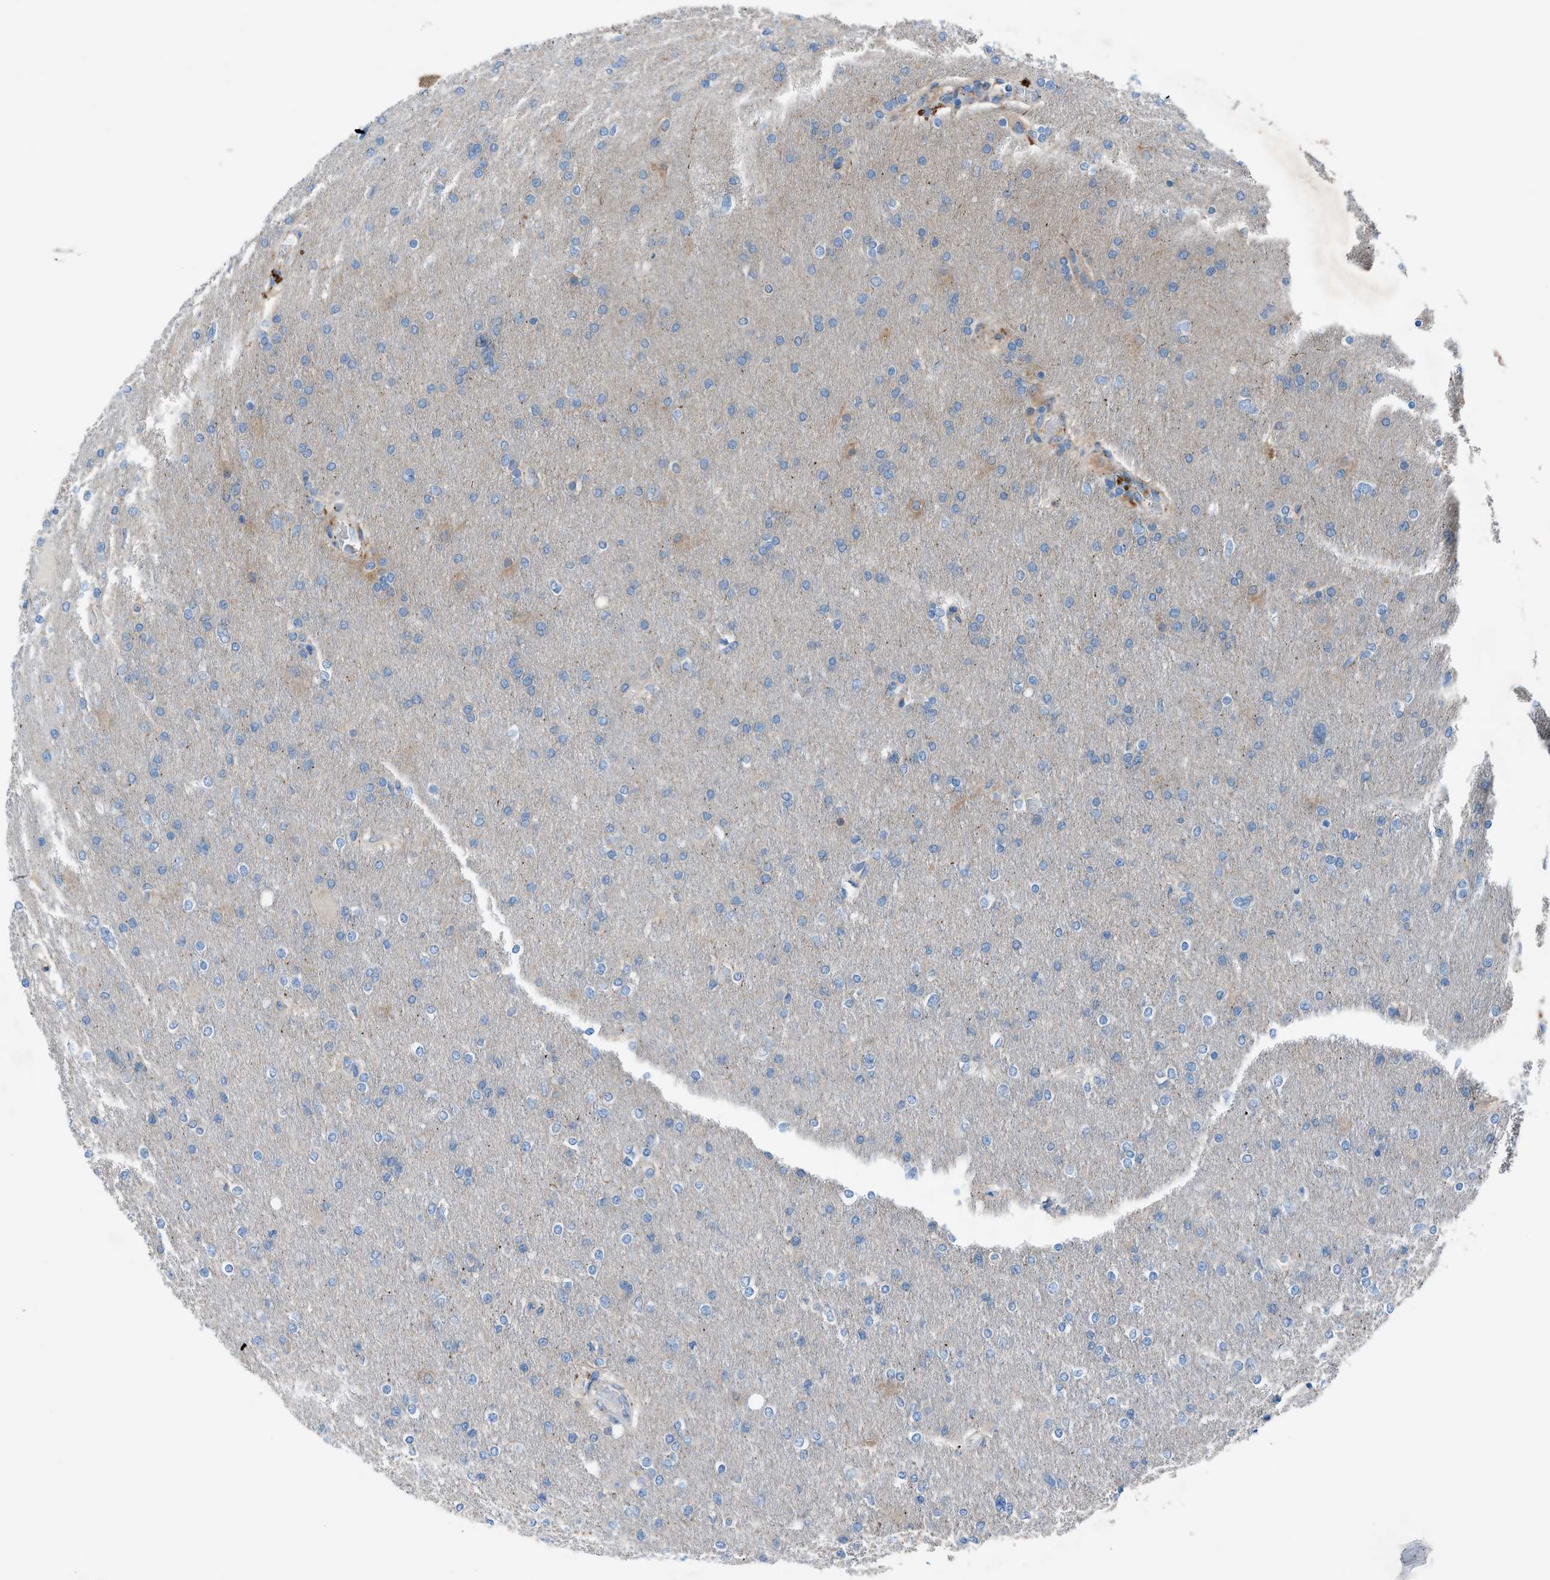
{"staining": {"intensity": "negative", "quantity": "none", "location": "none"}, "tissue": "glioma", "cell_type": "Tumor cells", "image_type": "cancer", "snomed": [{"axis": "morphology", "description": "Glioma, malignant, High grade"}, {"axis": "topography", "description": "Cerebral cortex"}], "caption": "Tumor cells show no significant protein expression in malignant high-grade glioma.", "gene": "C5AR2", "patient": {"sex": "female", "age": 36}}